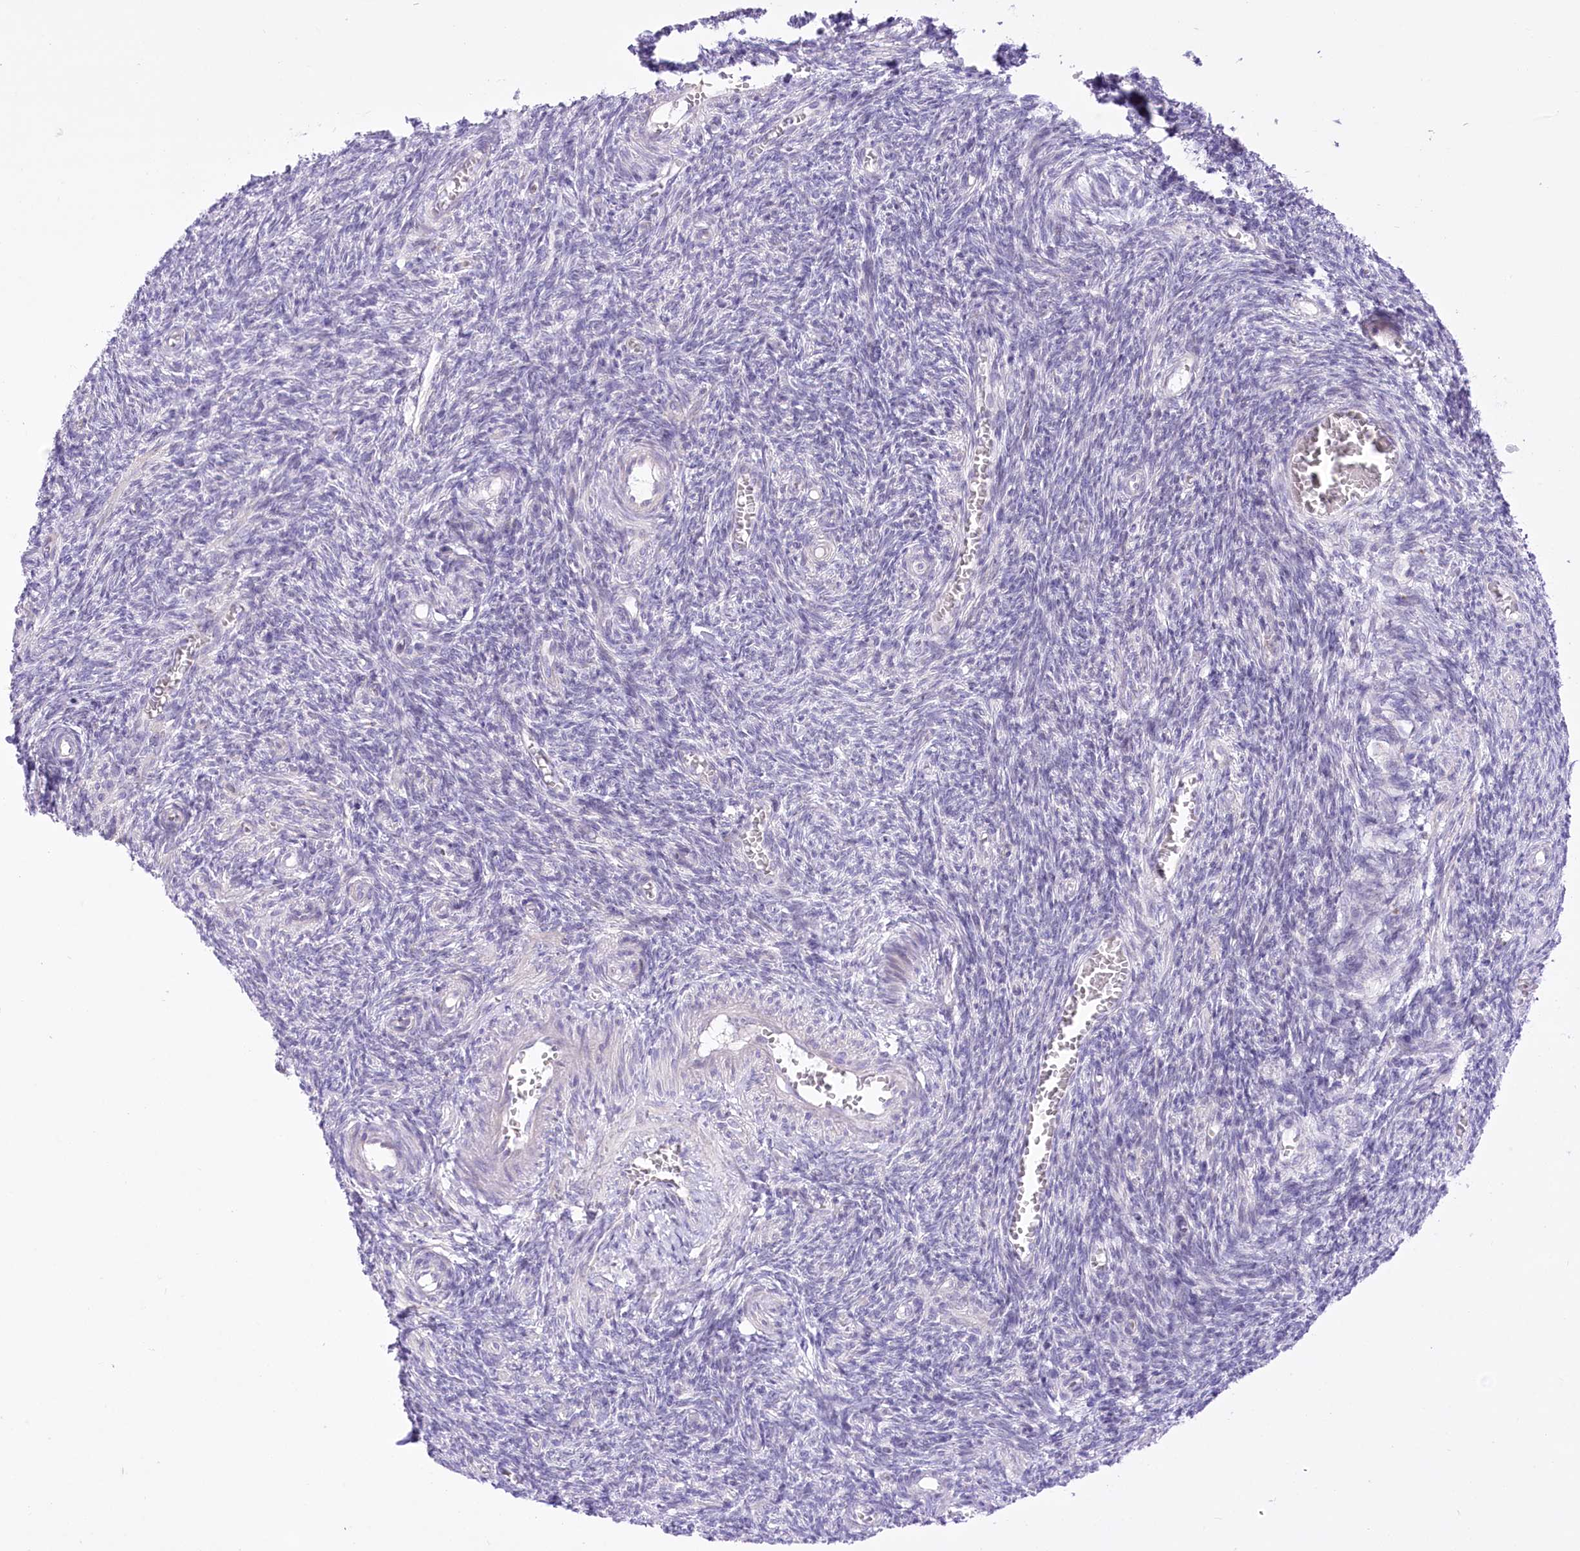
{"staining": {"intensity": "negative", "quantity": "none", "location": "none"}, "tissue": "ovary", "cell_type": "Ovarian stroma cells", "image_type": "normal", "snomed": [{"axis": "morphology", "description": "Normal tissue, NOS"}, {"axis": "topography", "description": "Ovary"}], "caption": "DAB (3,3'-diaminobenzidine) immunohistochemical staining of normal human ovary reveals no significant expression in ovarian stroma cells.", "gene": "BEND7", "patient": {"sex": "female", "age": 27}}